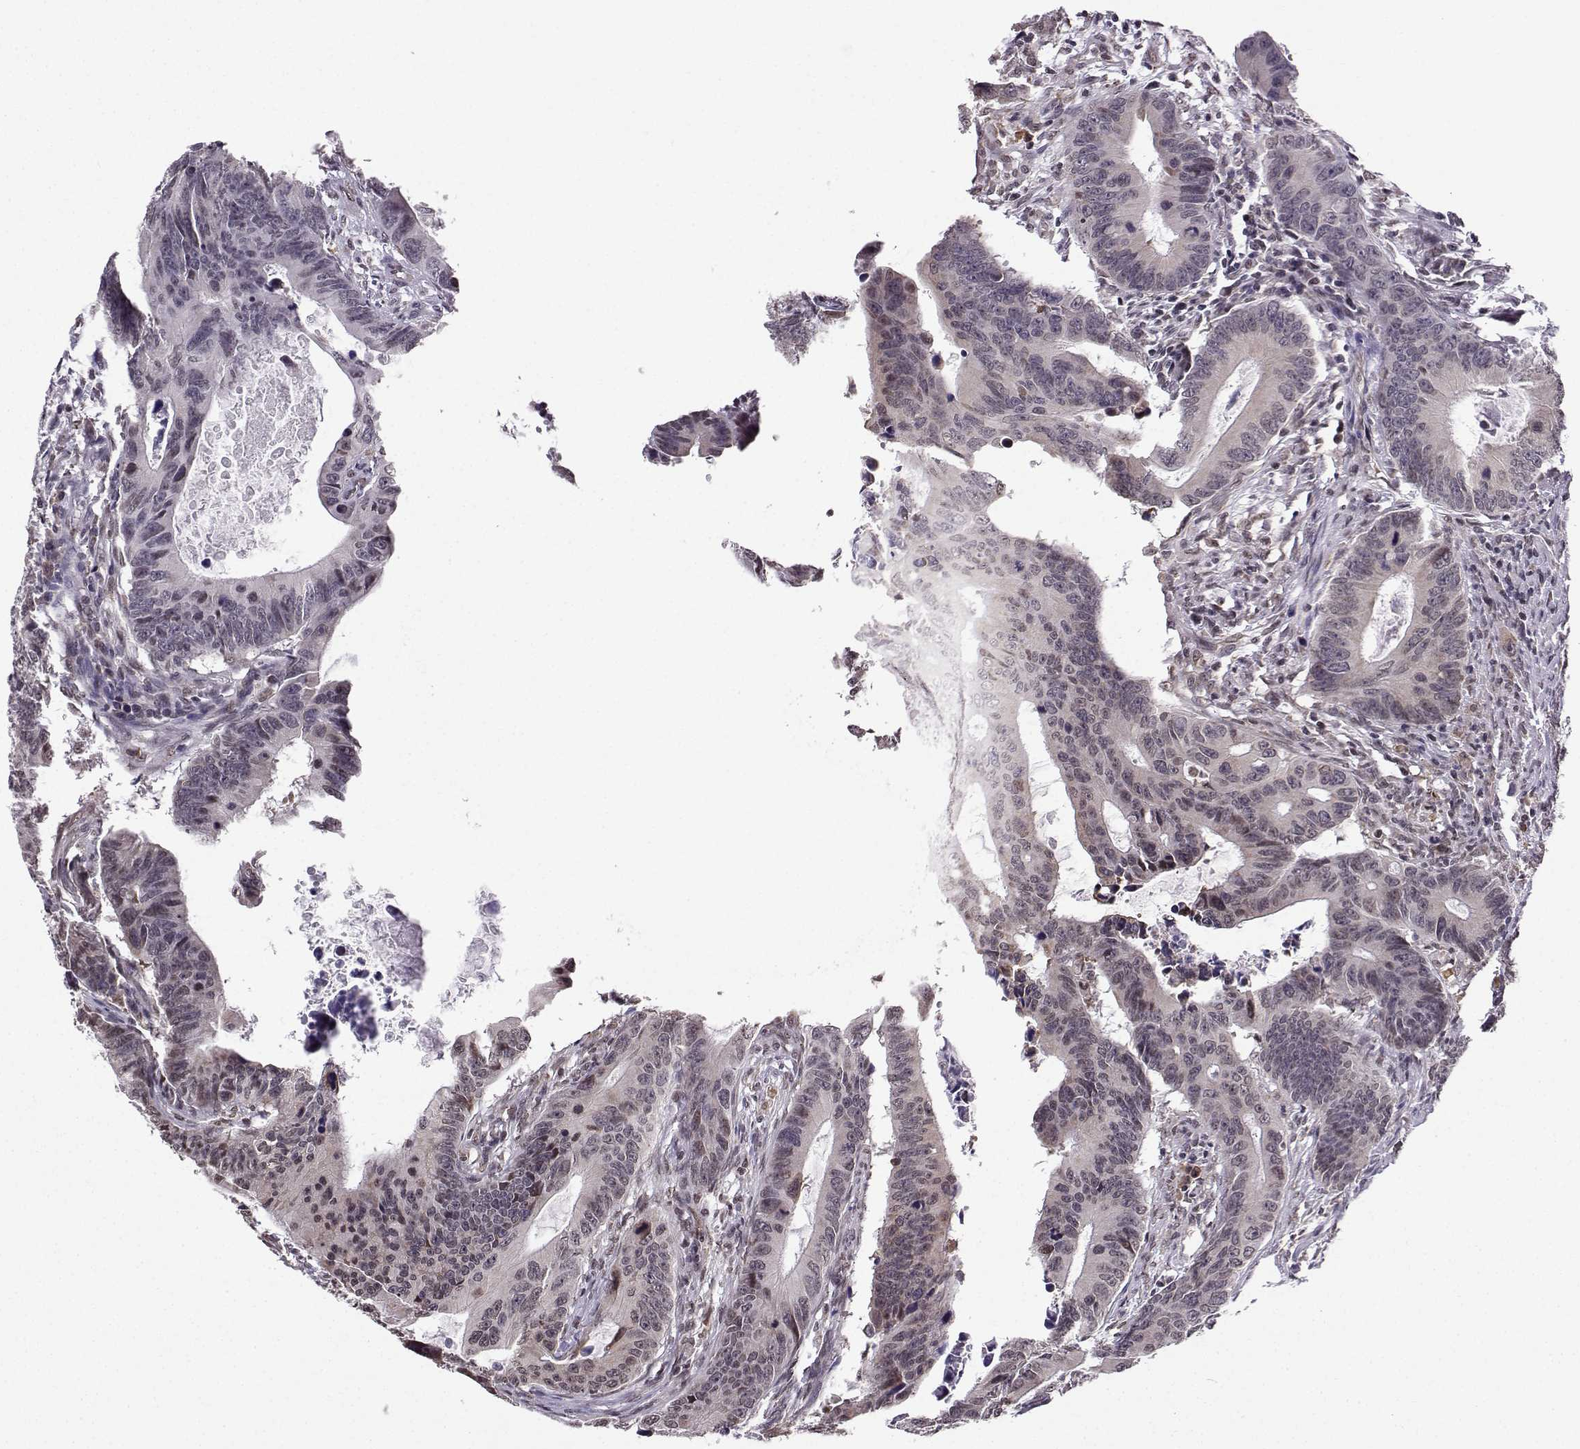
{"staining": {"intensity": "negative", "quantity": "none", "location": "none"}, "tissue": "colorectal cancer", "cell_type": "Tumor cells", "image_type": "cancer", "snomed": [{"axis": "morphology", "description": "Adenocarcinoma, NOS"}, {"axis": "topography", "description": "Colon"}], "caption": "An image of human colorectal cancer is negative for staining in tumor cells. Brightfield microscopy of immunohistochemistry stained with DAB (brown) and hematoxylin (blue), captured at high magnification.", "gene": "EZH1", "patient": {"sex": "female", "age": 87}}